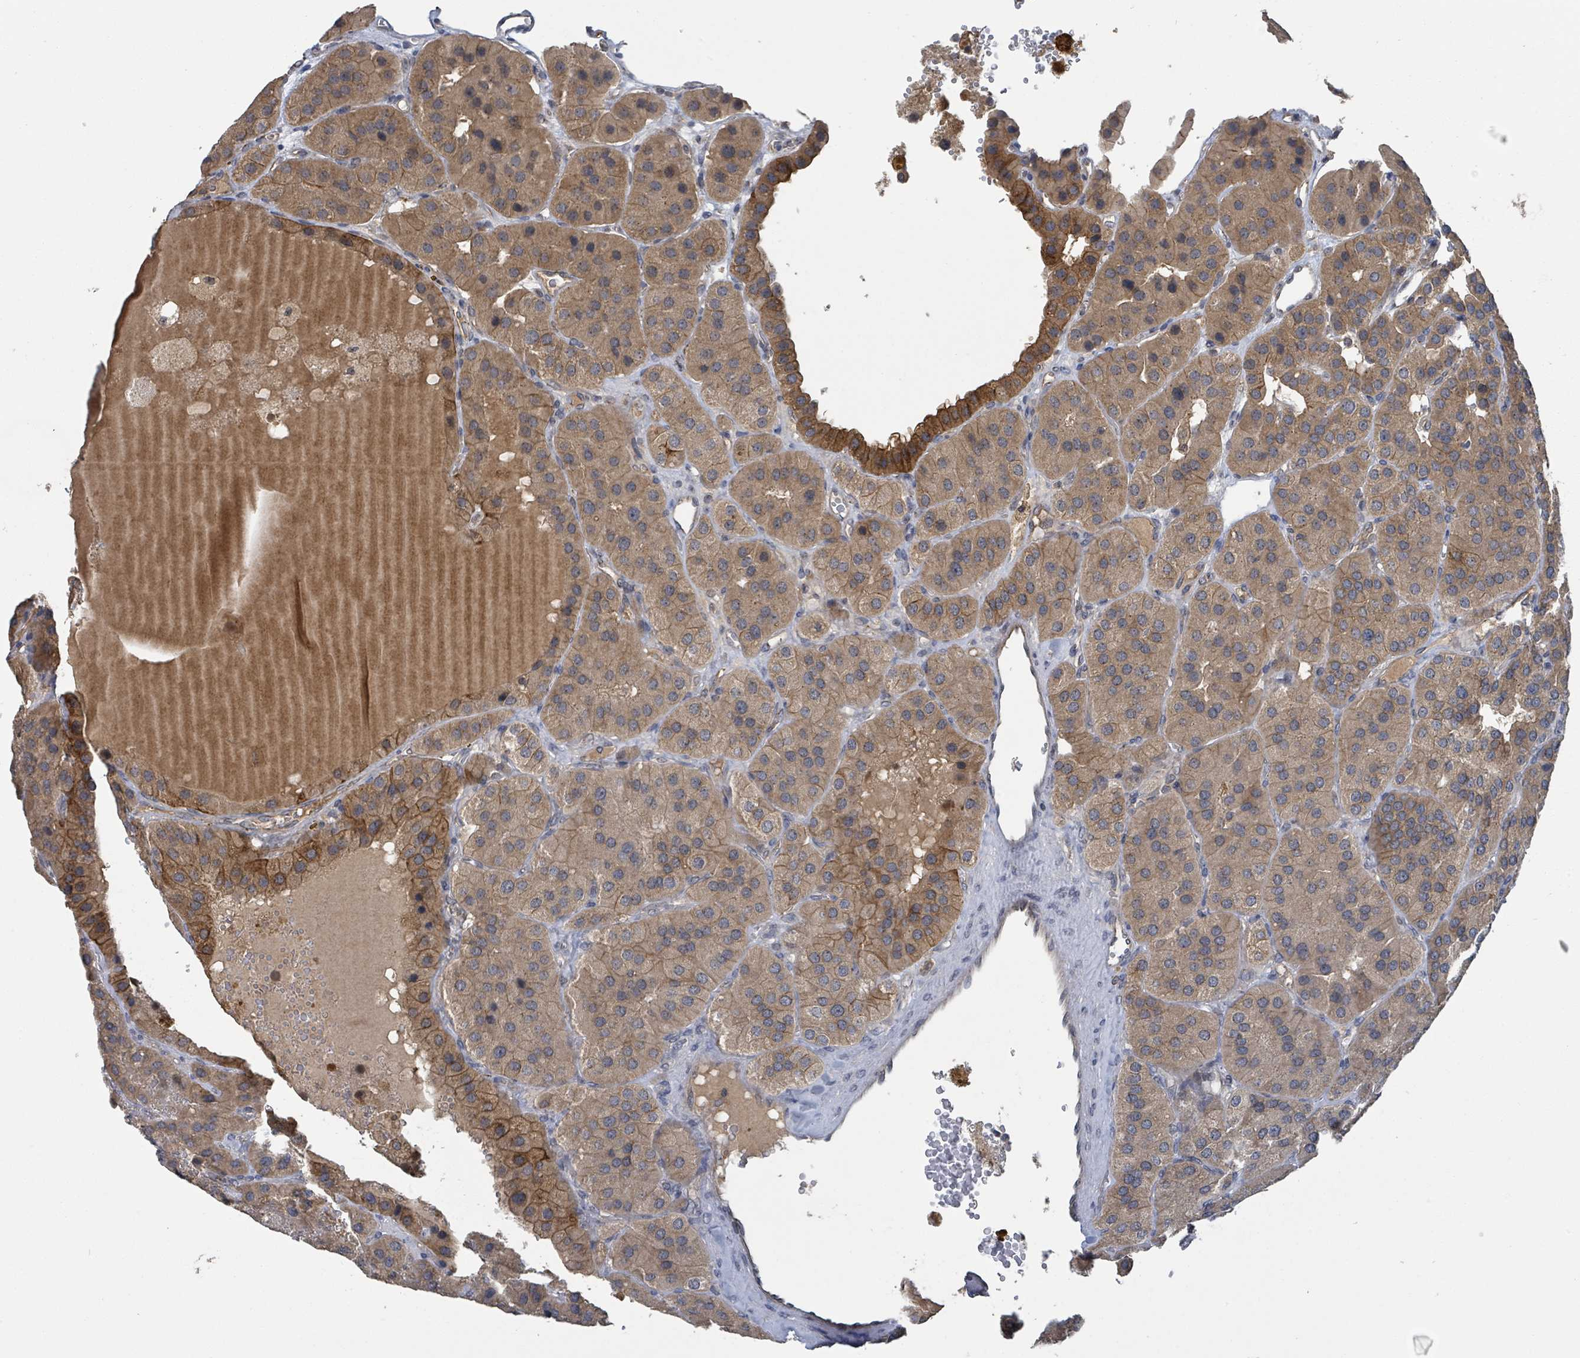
{"staining": {"intensity": "moderate", "quantity": ">75%", "location": "cytoplasmic/membranous"}, "tissue": "parathyroid gland", "cell_type": "Glandular cells", "image_type": "normal", "snomed": [{"axis": "morphology", "description": "Normal tissue, NOS"}, {"axis": "morphology", "description": "Adenoma, NOS"}, {"axis": "topography", "description": "Parathyroid gland"}], "caption": "Immunohistochemical staining of normal human parathyroid gland demonstrates moderate cytoplasmic/membranous protein expression in approximately >75% of glandular cells.", "gene": "CCDC121", "patient": {"sex": "female", "age": 86}}